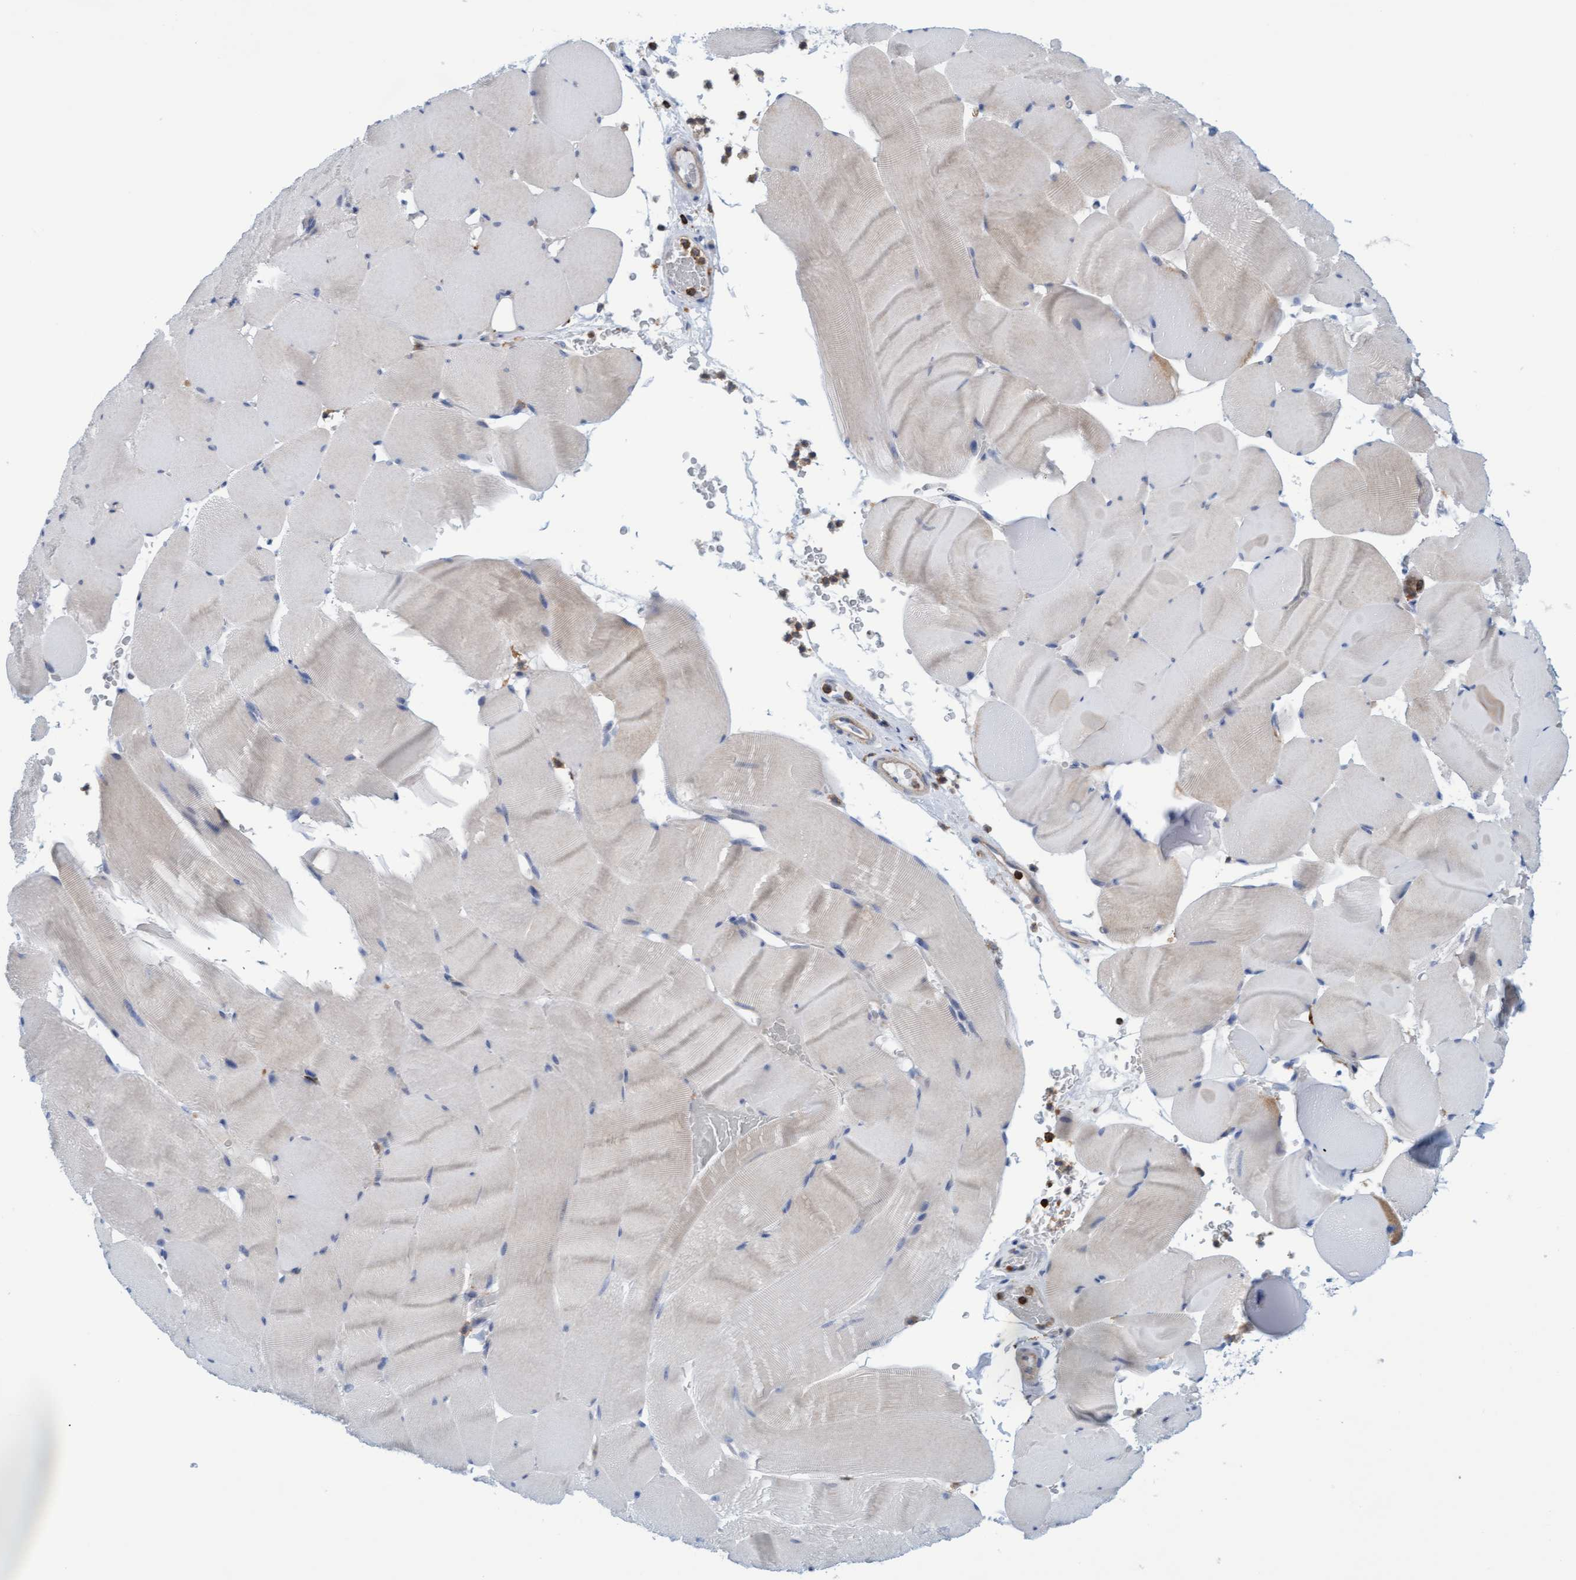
{"staining": {"intensity": "negative", "quantity": "none", "location": "none"}, "tissue": "skeletal muscle", "cell_type": "Myocytes", "image_type": "normal", "snomed": [{"axis": "morphology", "description": "Normal tissue, NOS"}, {"axis": "topography", "description": "Skeletal muscle"}], "caption": "Normal skeletal muscle was stained to show a protein in brown. There is no significant staining in myocytes.", "gene": "FNBP1", "patient": {"sex": "male", "age": 62}}